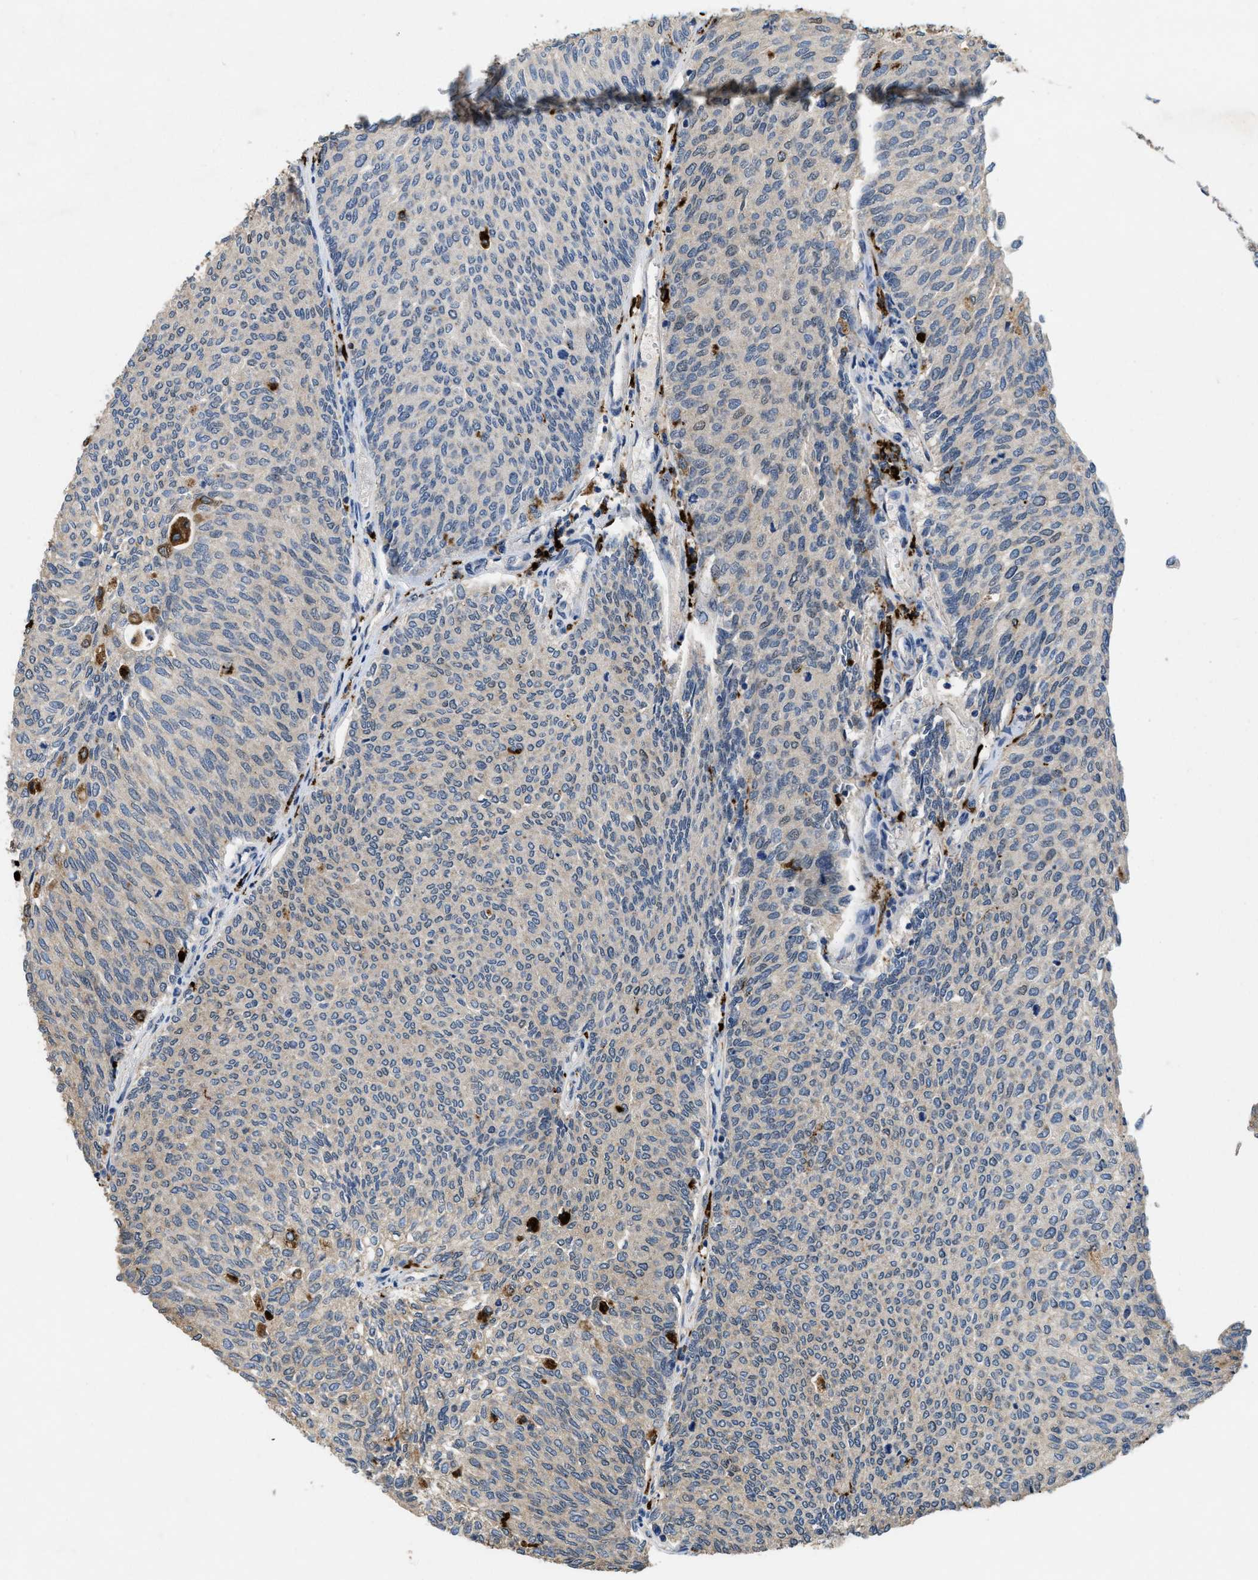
{"staining": {"intensity": "weak", "quantity": "<25%", "location": "cytoplasmic/membranous"}, "tissue": "urothelial cancer", "cell_type": "Tumor cells", "image_type": "cancer", "snomed": [{"axis": "morphology", "description": "Urothelial carcinoma, Low grade"}, {"axis": "topography", "description": "Urinary bladder"}], "caption": "IHC of human low-grade urothelial carcinoma exhibits no positivity in tumor cells.", "gene": "BMPR2", "patient": {"sex": "female", "age": 79}}